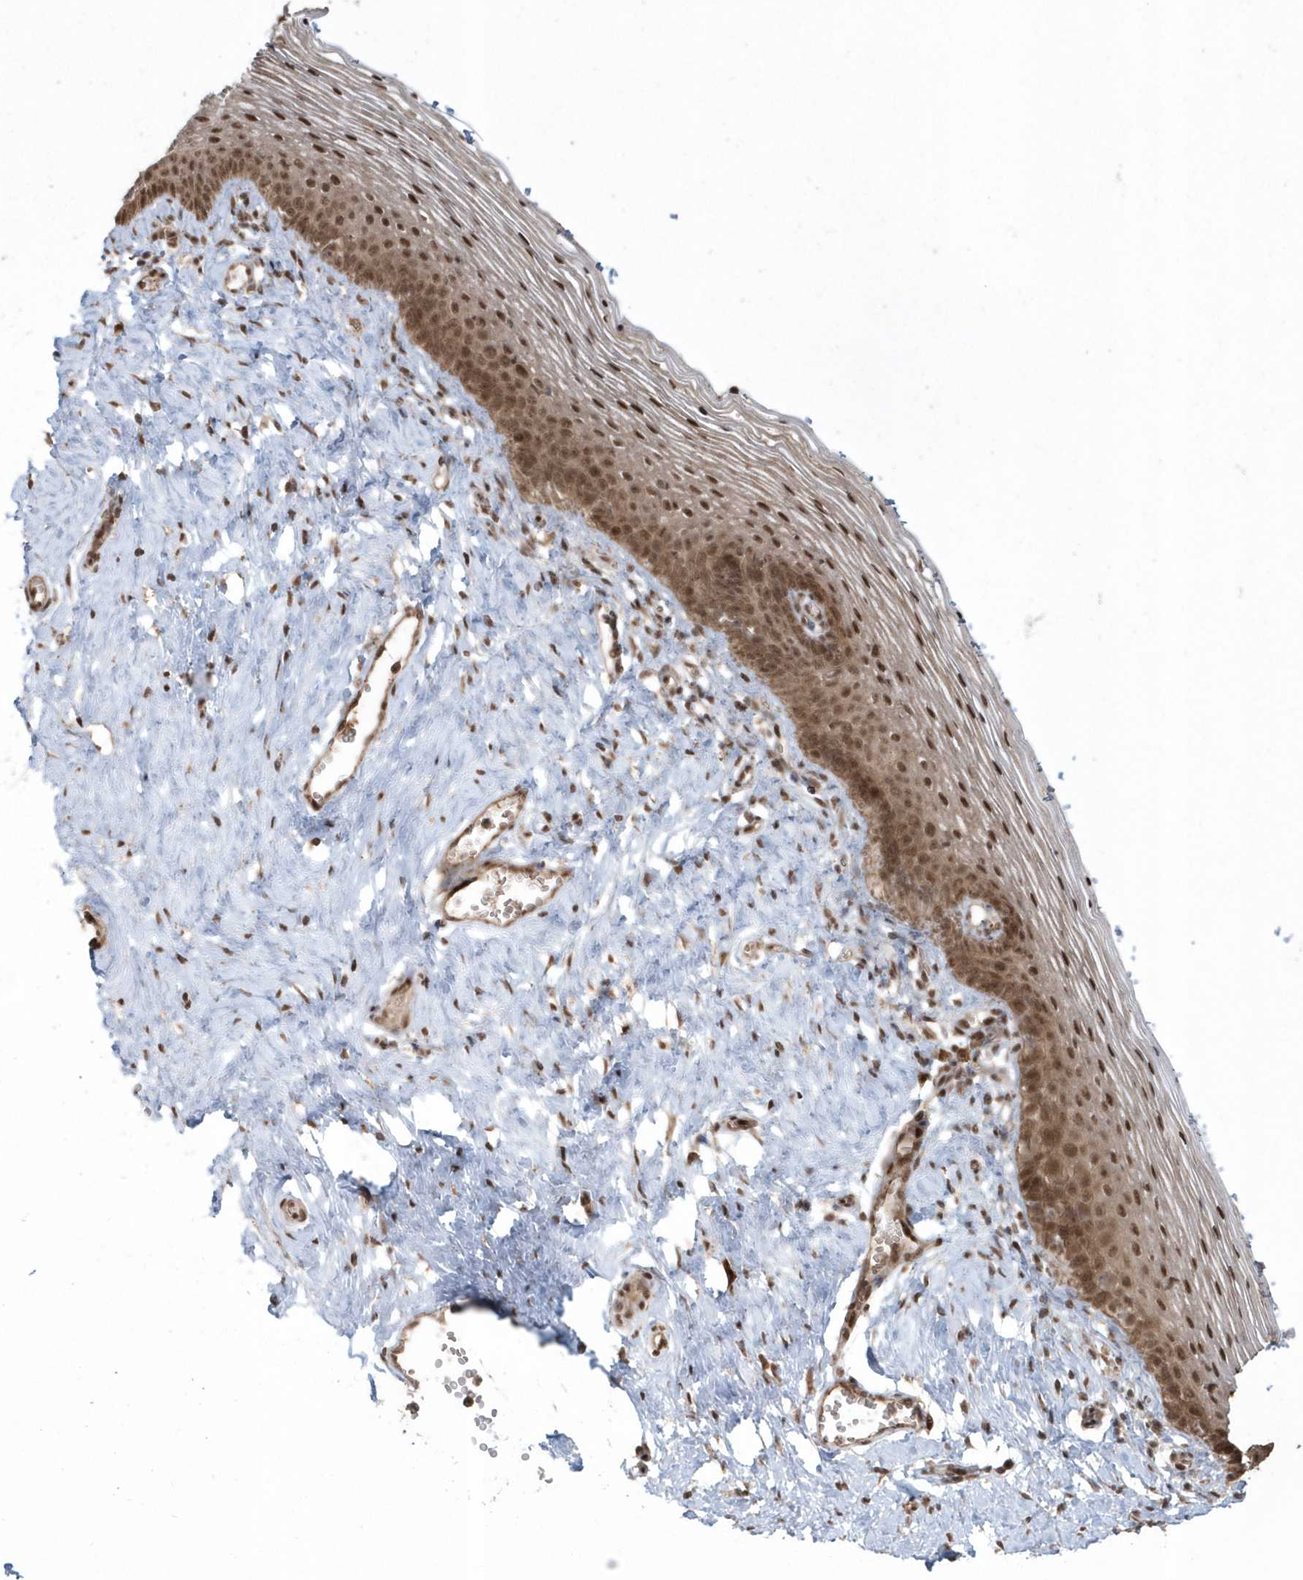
{"staining": {"intensity": "moderate", "quantity": ">75%", "location": "cytoplasmic/membranous,nuclear"}, "tissue": "vagina", "cell_type": "Squamous epithelial cells", "image_type": "normal", "snomed": [{"axis": "morphology", "description": "Normal tissue, NOS"}, {"axis": "topography", "description": "Vagina"}], "caption": "A histopathology image of vagina stained for a protein exhibits moderate cytoplasmic/membranous,nuclear brown staining in squamous epithelial cells.", "gene": "EPB41L4A", "patient": {"sex": "female", "age": 32}}